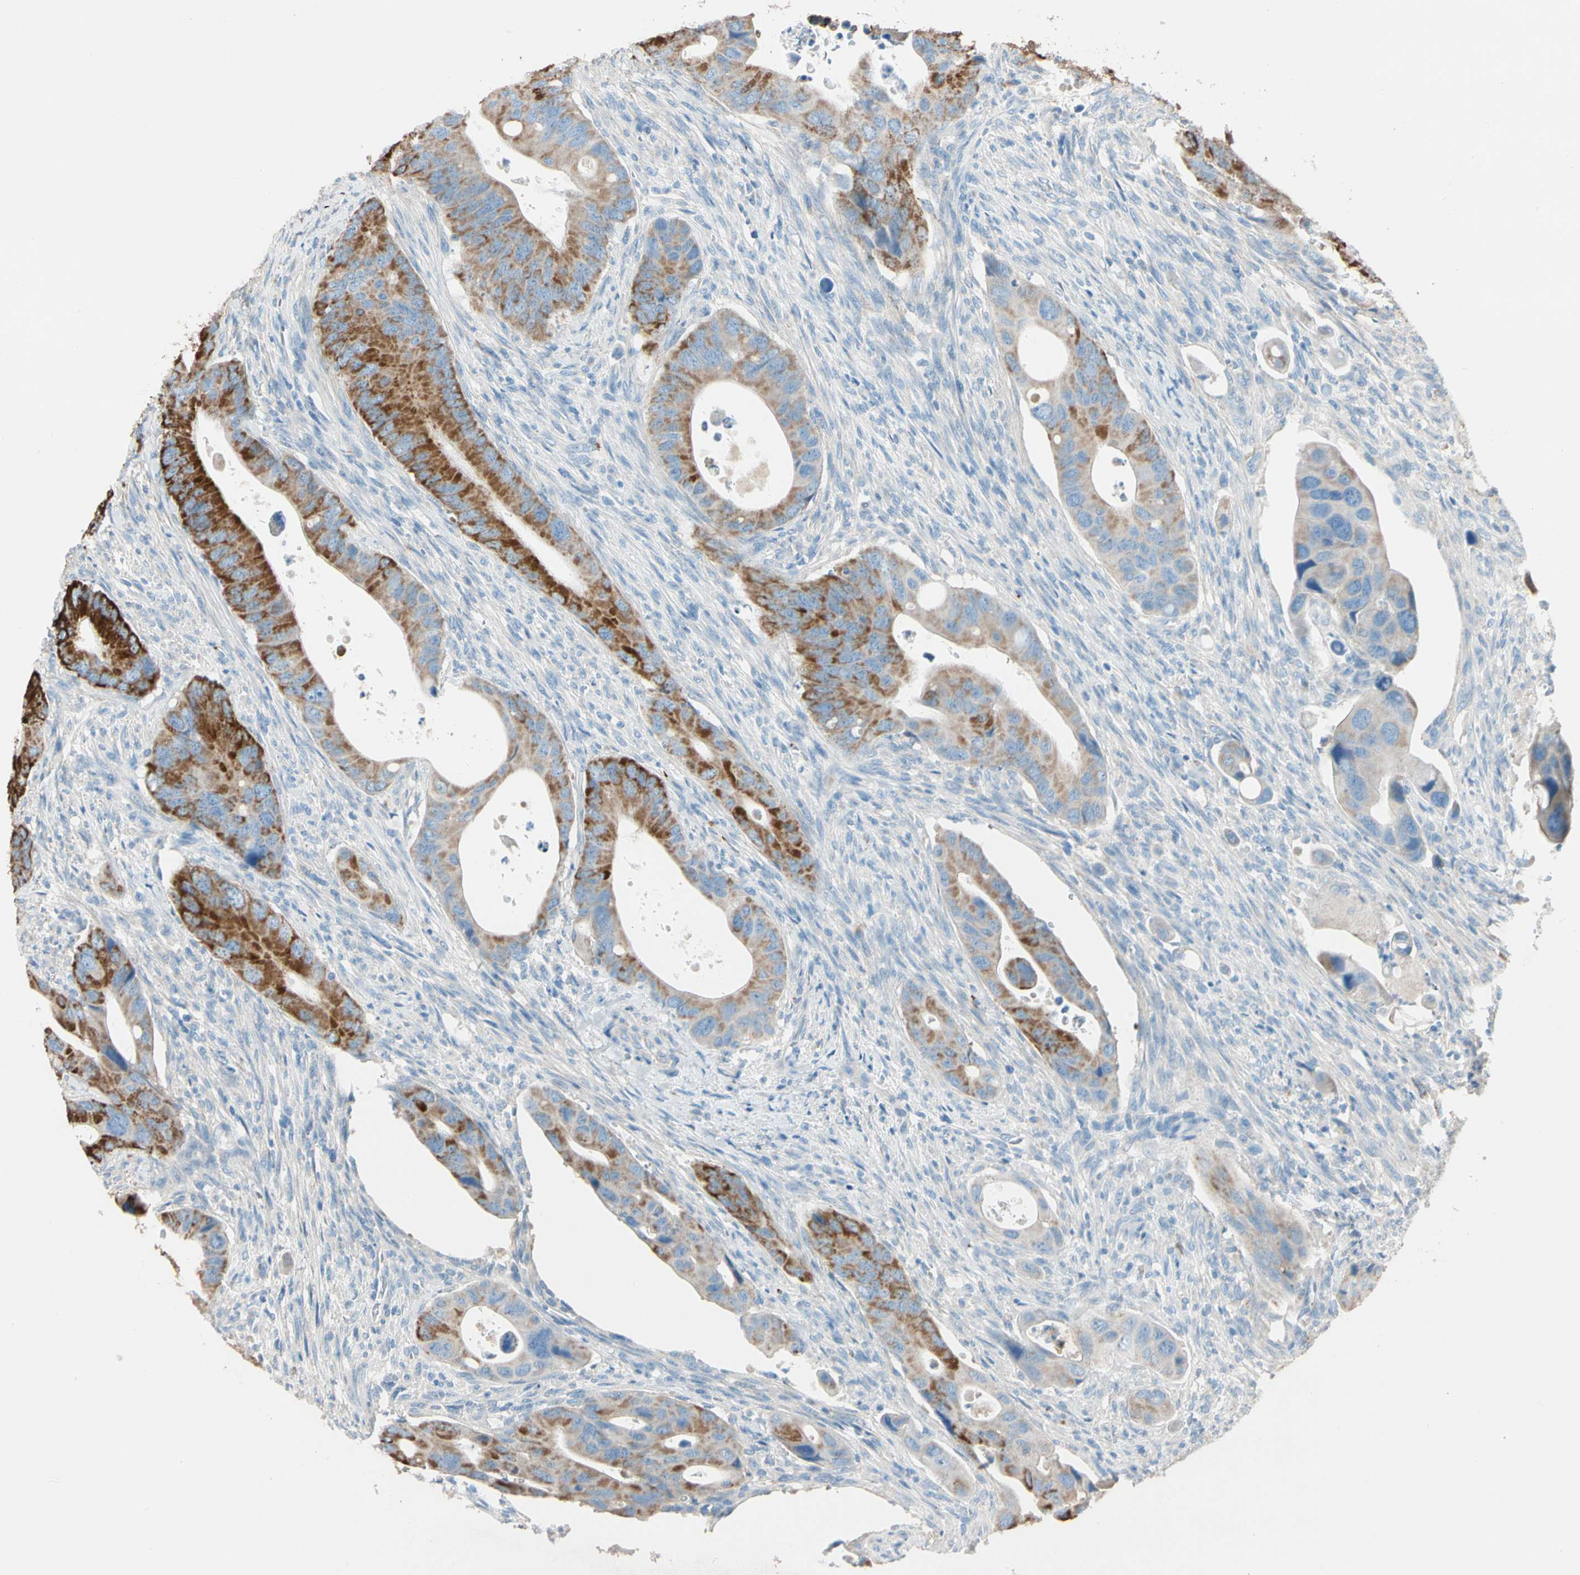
{"staining": {"intensity": "strong", "quantity": ">75%", "location": "cytoplasmic/membranous"}, "tissue": "colorectal cancer", "cell_type": "Tumor cells", "image_type": "cancer", "snomed": [{"axis": "morphology", "description": "Adenocarcinoma, NOS"}, {"axis": "topography", "description": "Rectum"}], "caption": "Colorectal cancer was stained to show a protein in brown. There is high levels of strong cytoplasmic/membranous positivity in about >75% of tumor cells. (IHC, brightfield microscopy, high magnification).", "gene": "LY6G6F", "patient": {"sex": "female", "age": 57}}